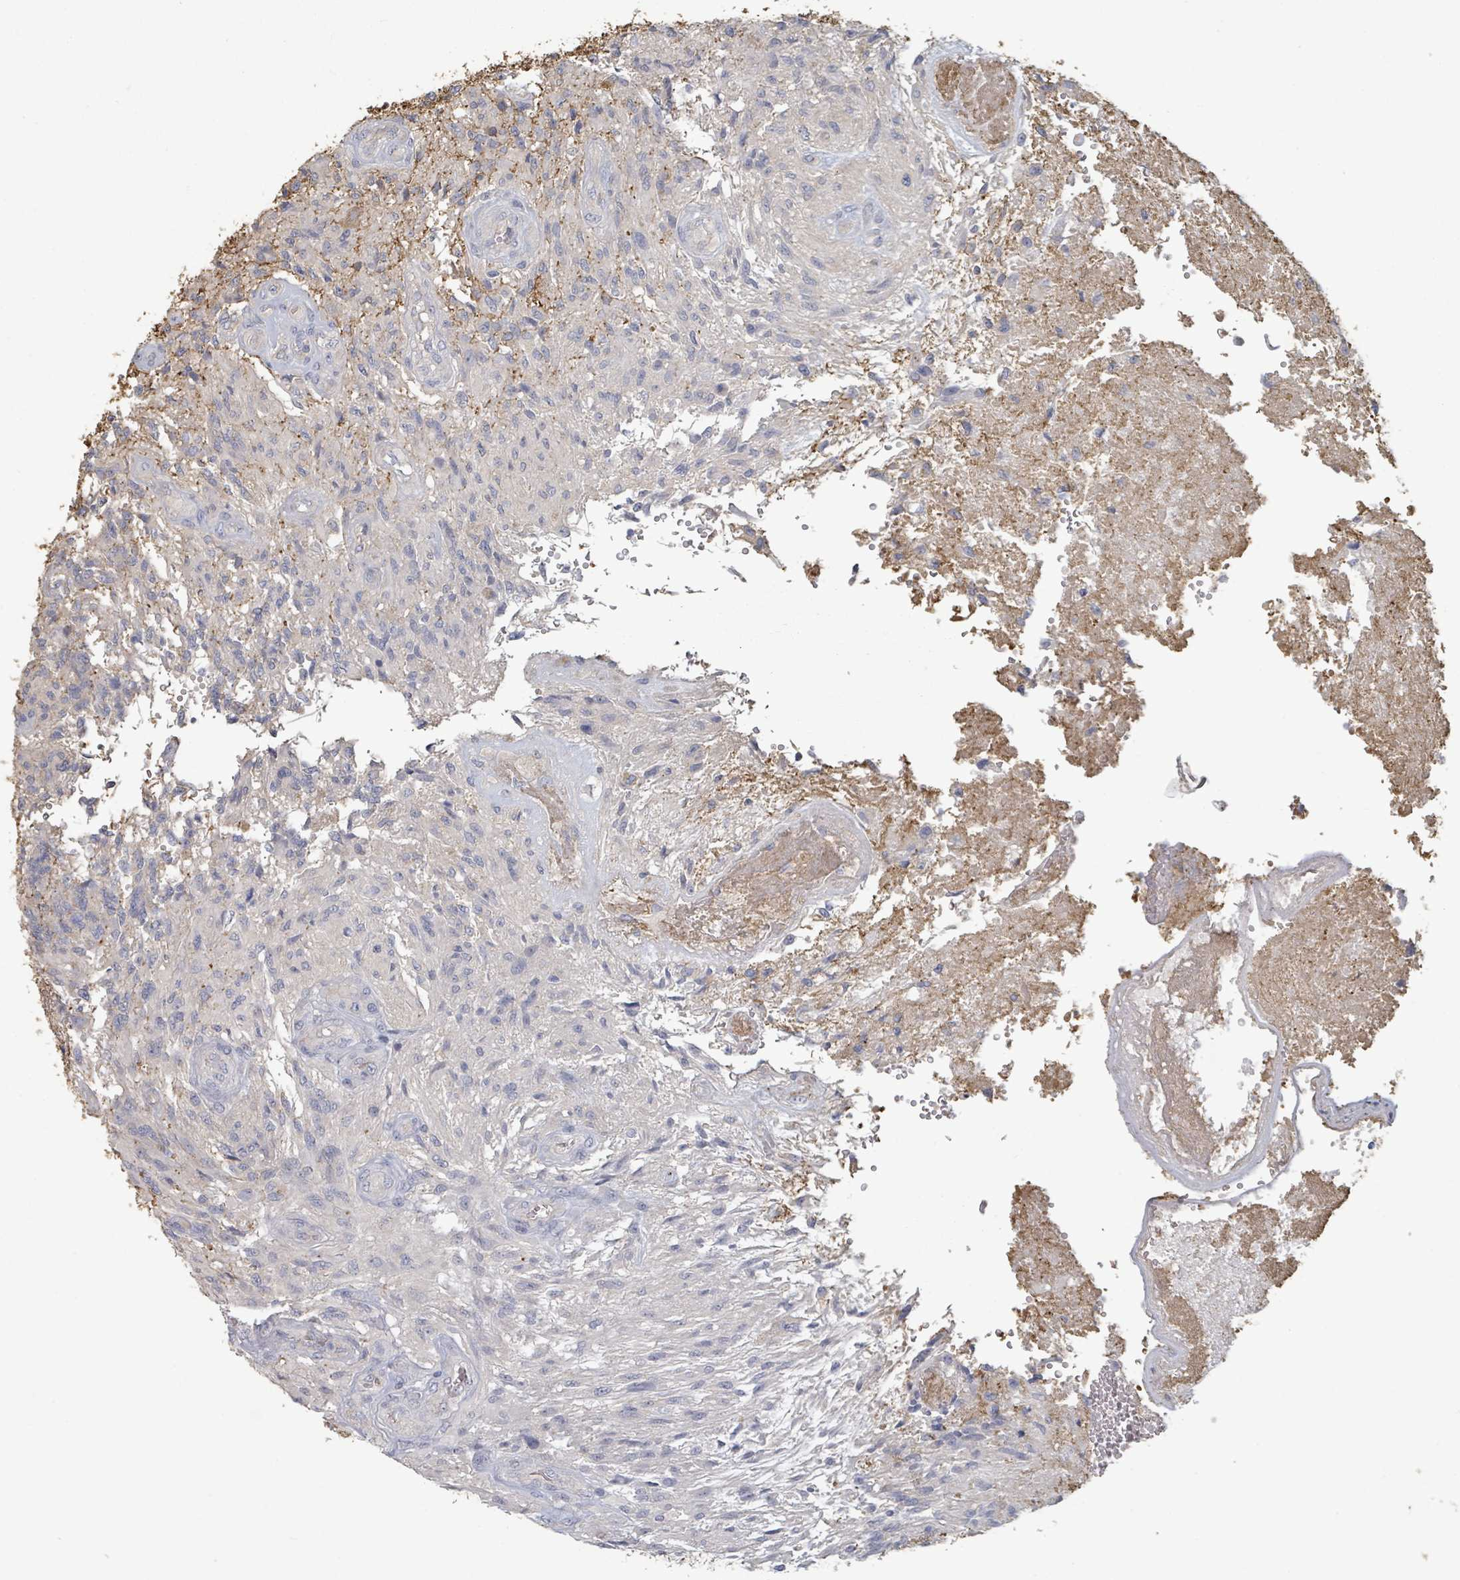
{"staining": {"intensity": "negative", "quantity": "none", "location": "none"}, "tissue": "glioma", "cell_type": "Tumor cells", "image_type": "cancer", "snomed": [{"axis": "morphology", "description": "Glioma, malignant, High grade"}, {"axis": "topography", "description": "Brain"}], "caption": "DAB (3,3'-diaminobenzidine) immunohistochemical staining of malignant glioma (high-grade) displays no significant expression in tumor cells.", "gene": "PLAUR", "patient": {"sex": "male", "age": 56}}